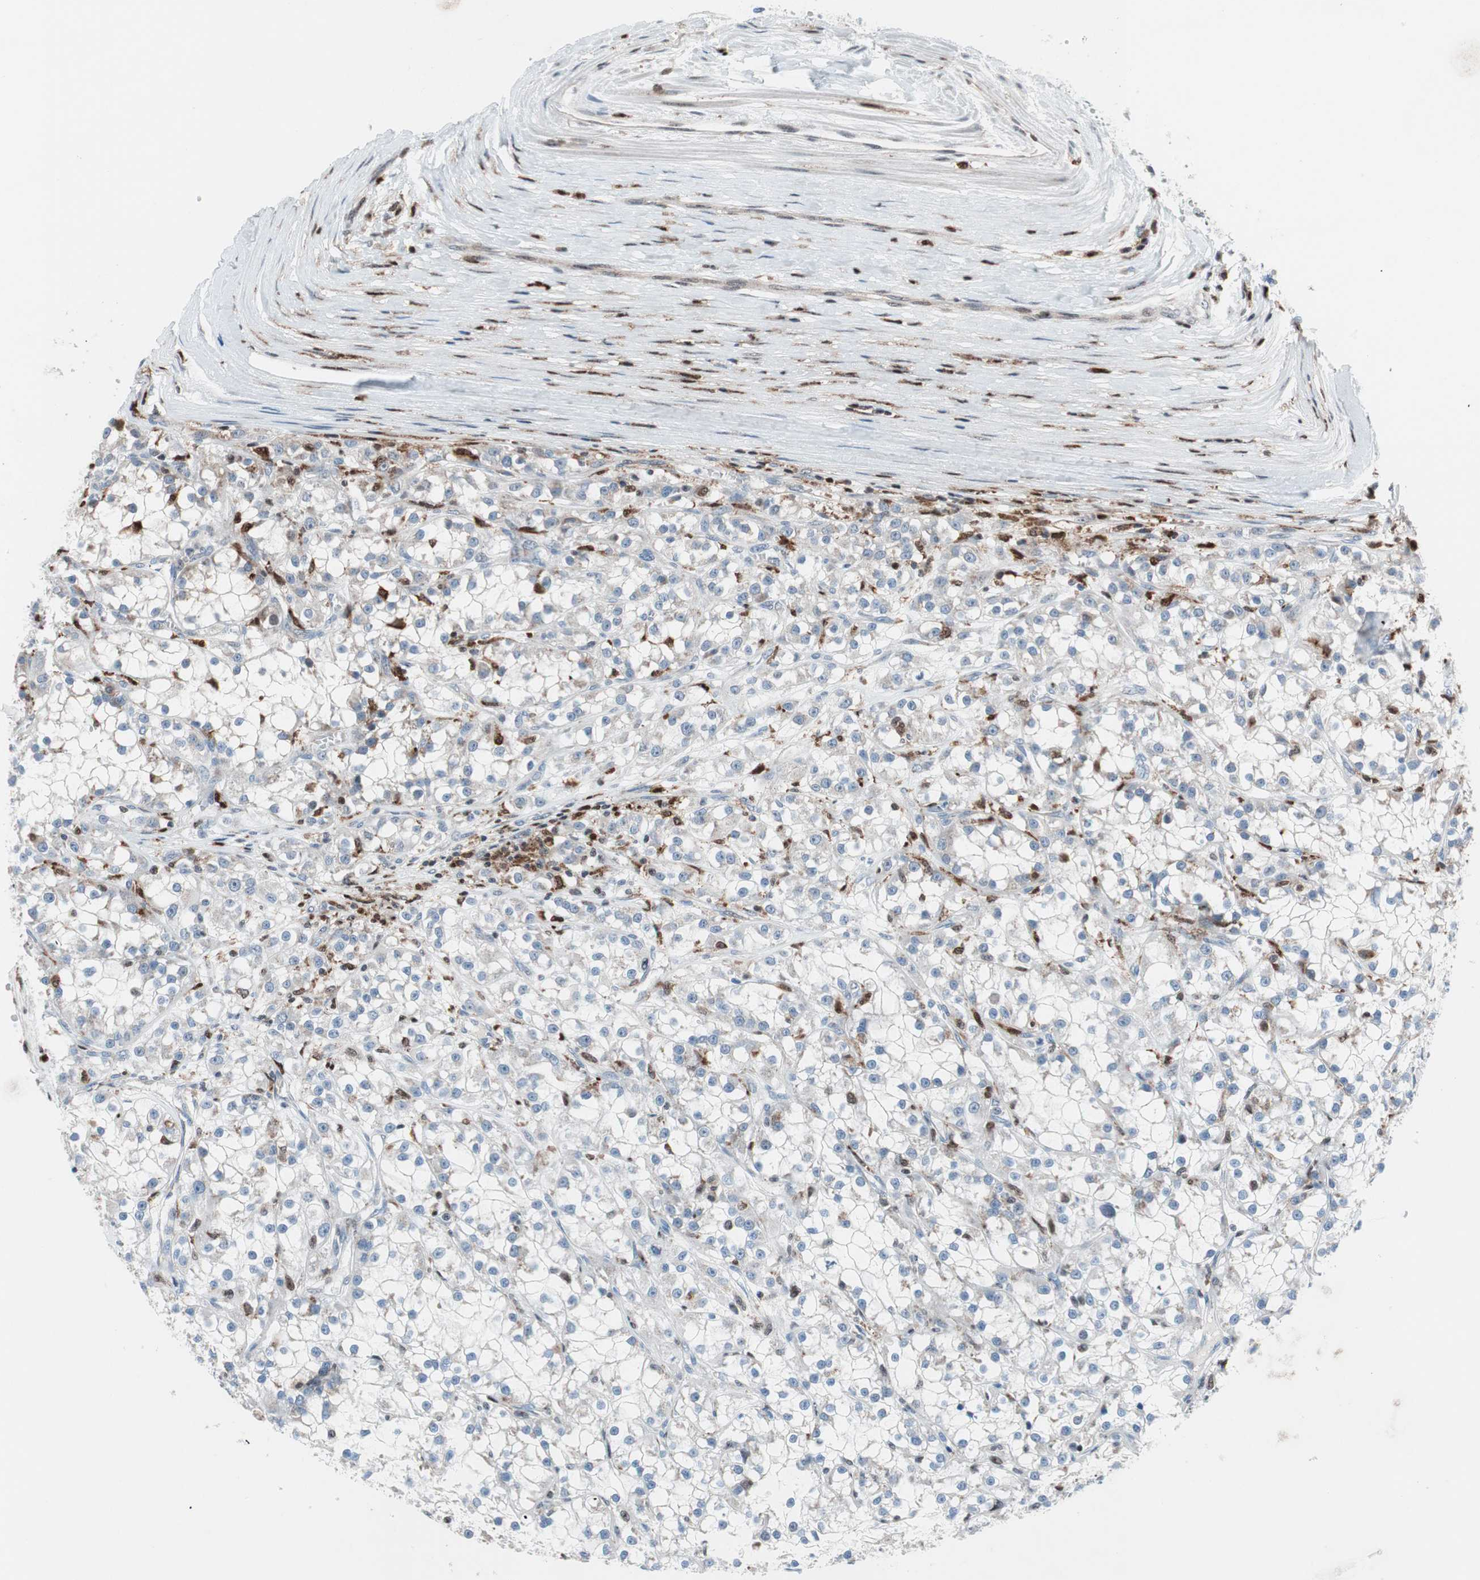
{"staining": {"intensity": "negative", "quantity": "none", "location": "none"}, "tissue": "renal cancer", "cell_type": "Tumor cells", "image_type": "cancer", "snomed": [{"axis": "morphology", "description": "Adenocarcinoma, NOS"}, {"axis": "topography", "description": "Kidney"}], "caption": "DAB immunohistochemical staining of human renal cancer (adenocarcinoma) displays no significant staining in tumor cells.", "gene": "RGS10", "patient": {"sex": "female", "age": 52}}